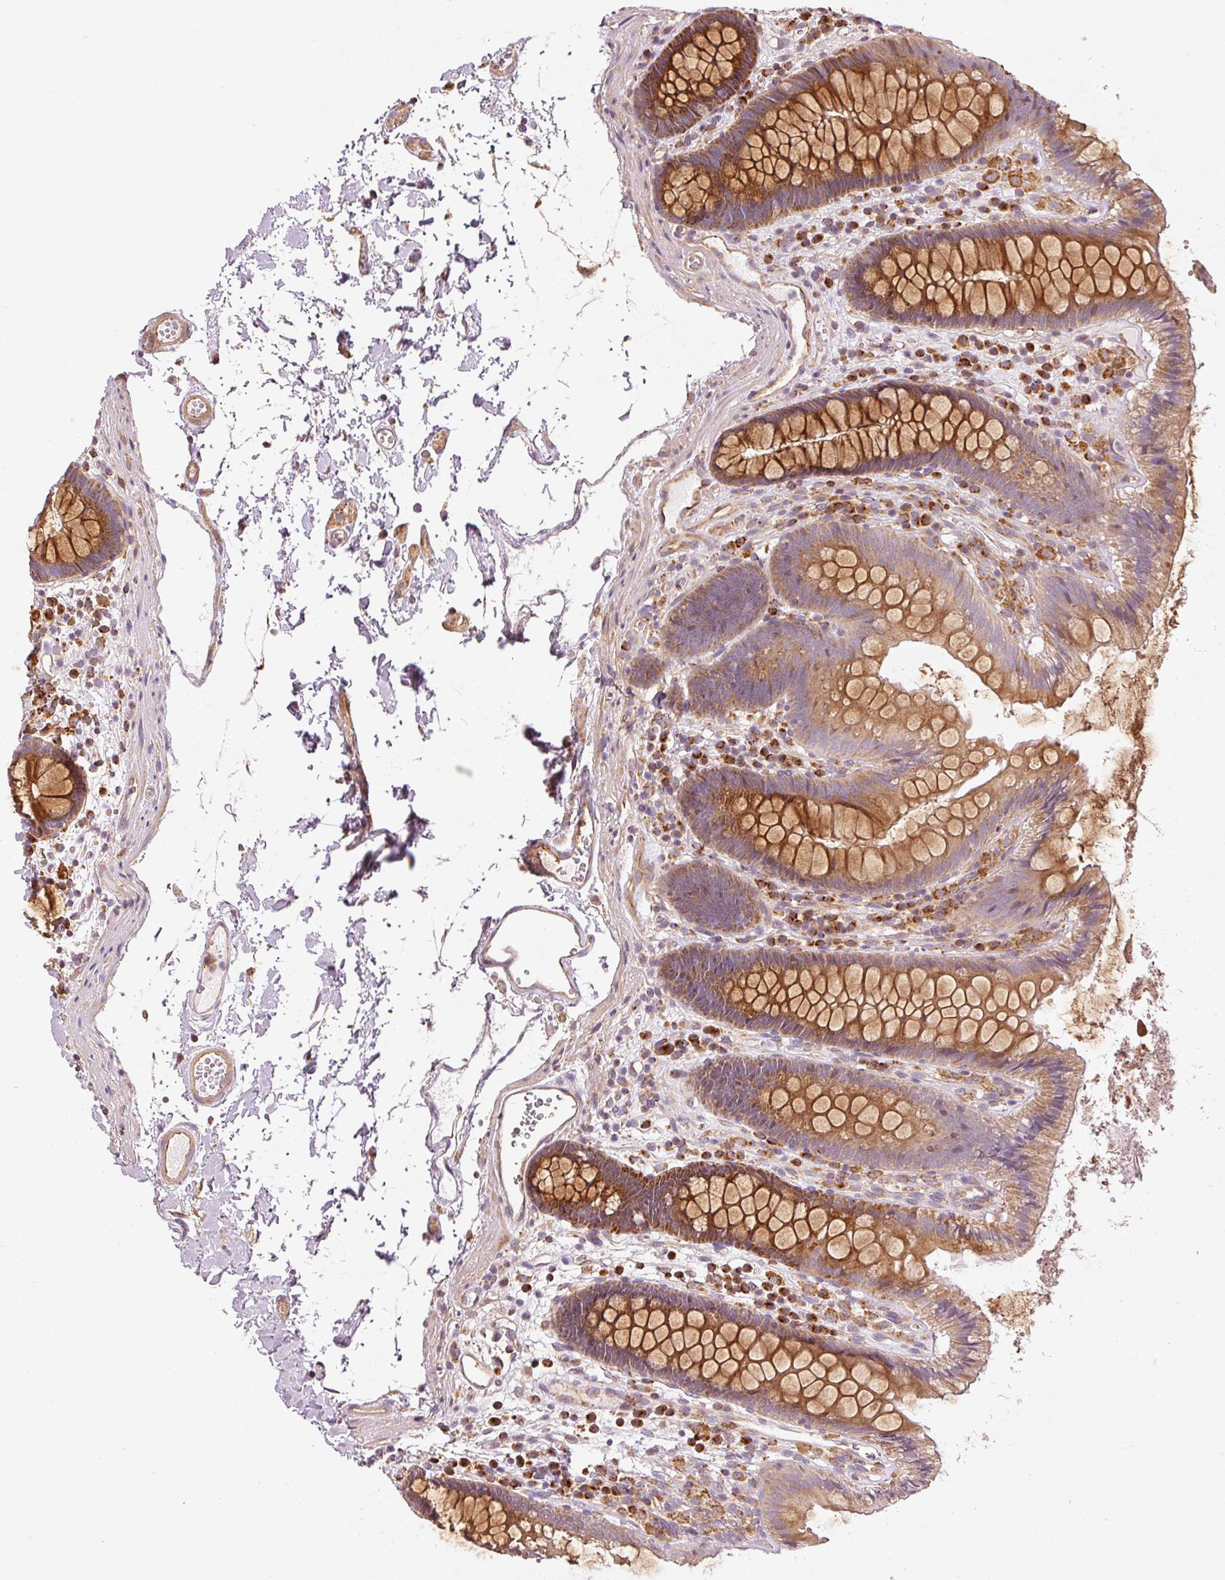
{"staining": {"intensity": "moderate", "quantity": ">75%", "location": "cytoplasmic/membranous"}, "tissue": "colon", "cell_type": "Endothelial cells", "image_type": "normal", "snomed": [{"axis": "morphology", "description": "Normal tissue, NOS"}, {"axis": "topography", "description": "Colon"}], "caption": "A medium amount of moderate cytoplasmic/membranous positivity is appreciated in about >75% of endothelial cells in unremarkable colon.", "gene": "MTHFD1L", "patient": {"sex": "male", "age": 84}}